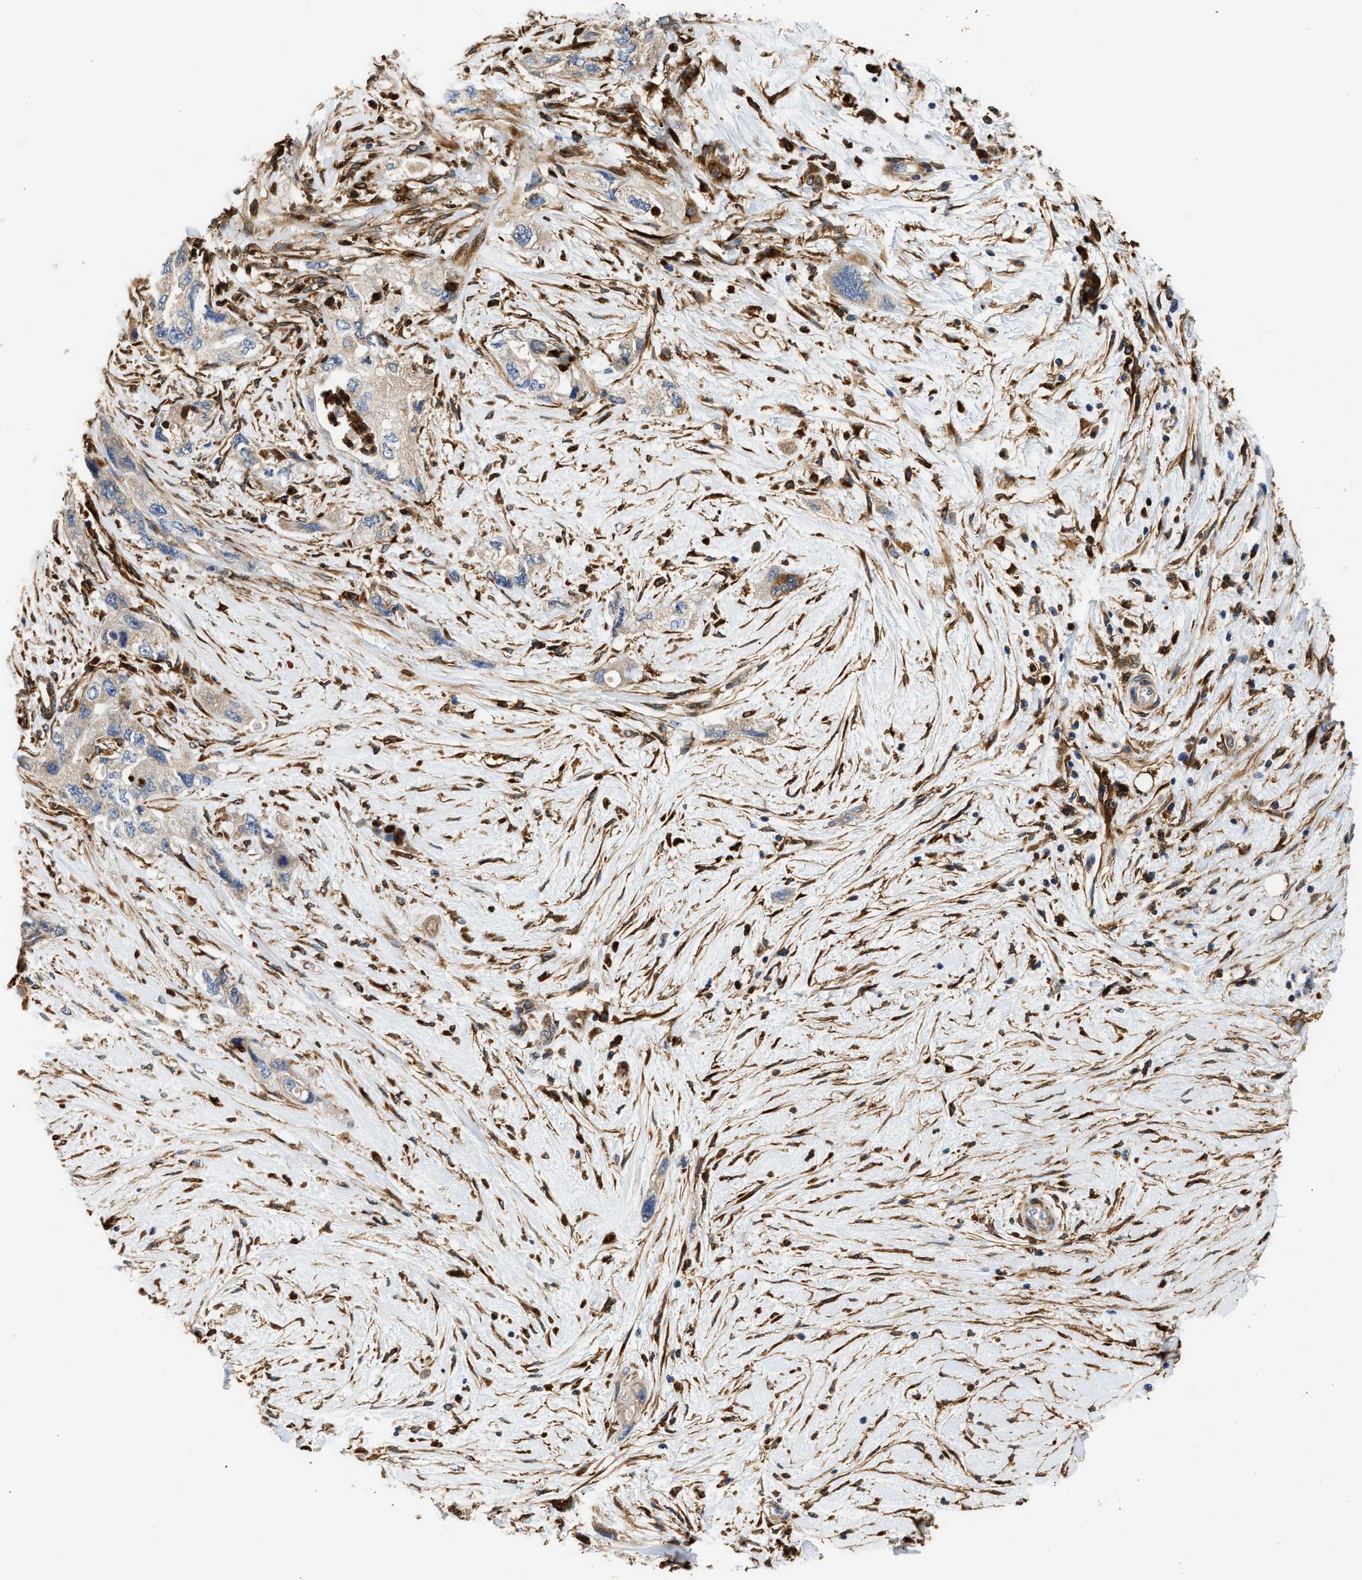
{"staining": {"intensity": "negative", "quantity": "none", "location": "none"}, "tissue": "pancreatic cancer", "cell_type": "Tumor cells", "image_type": "cancer", "snomed": [{"axis": "morphology", "description": "Adenocarcinoma, NOS"}, {"axis": "topography", "description": "Pancreas"}], "caption": "IHC of human pancreatic adenocarcinoma displays no expression in tumor cells.", "gene": "RAB31", "patient": {"sex": "female", "age": 73}}